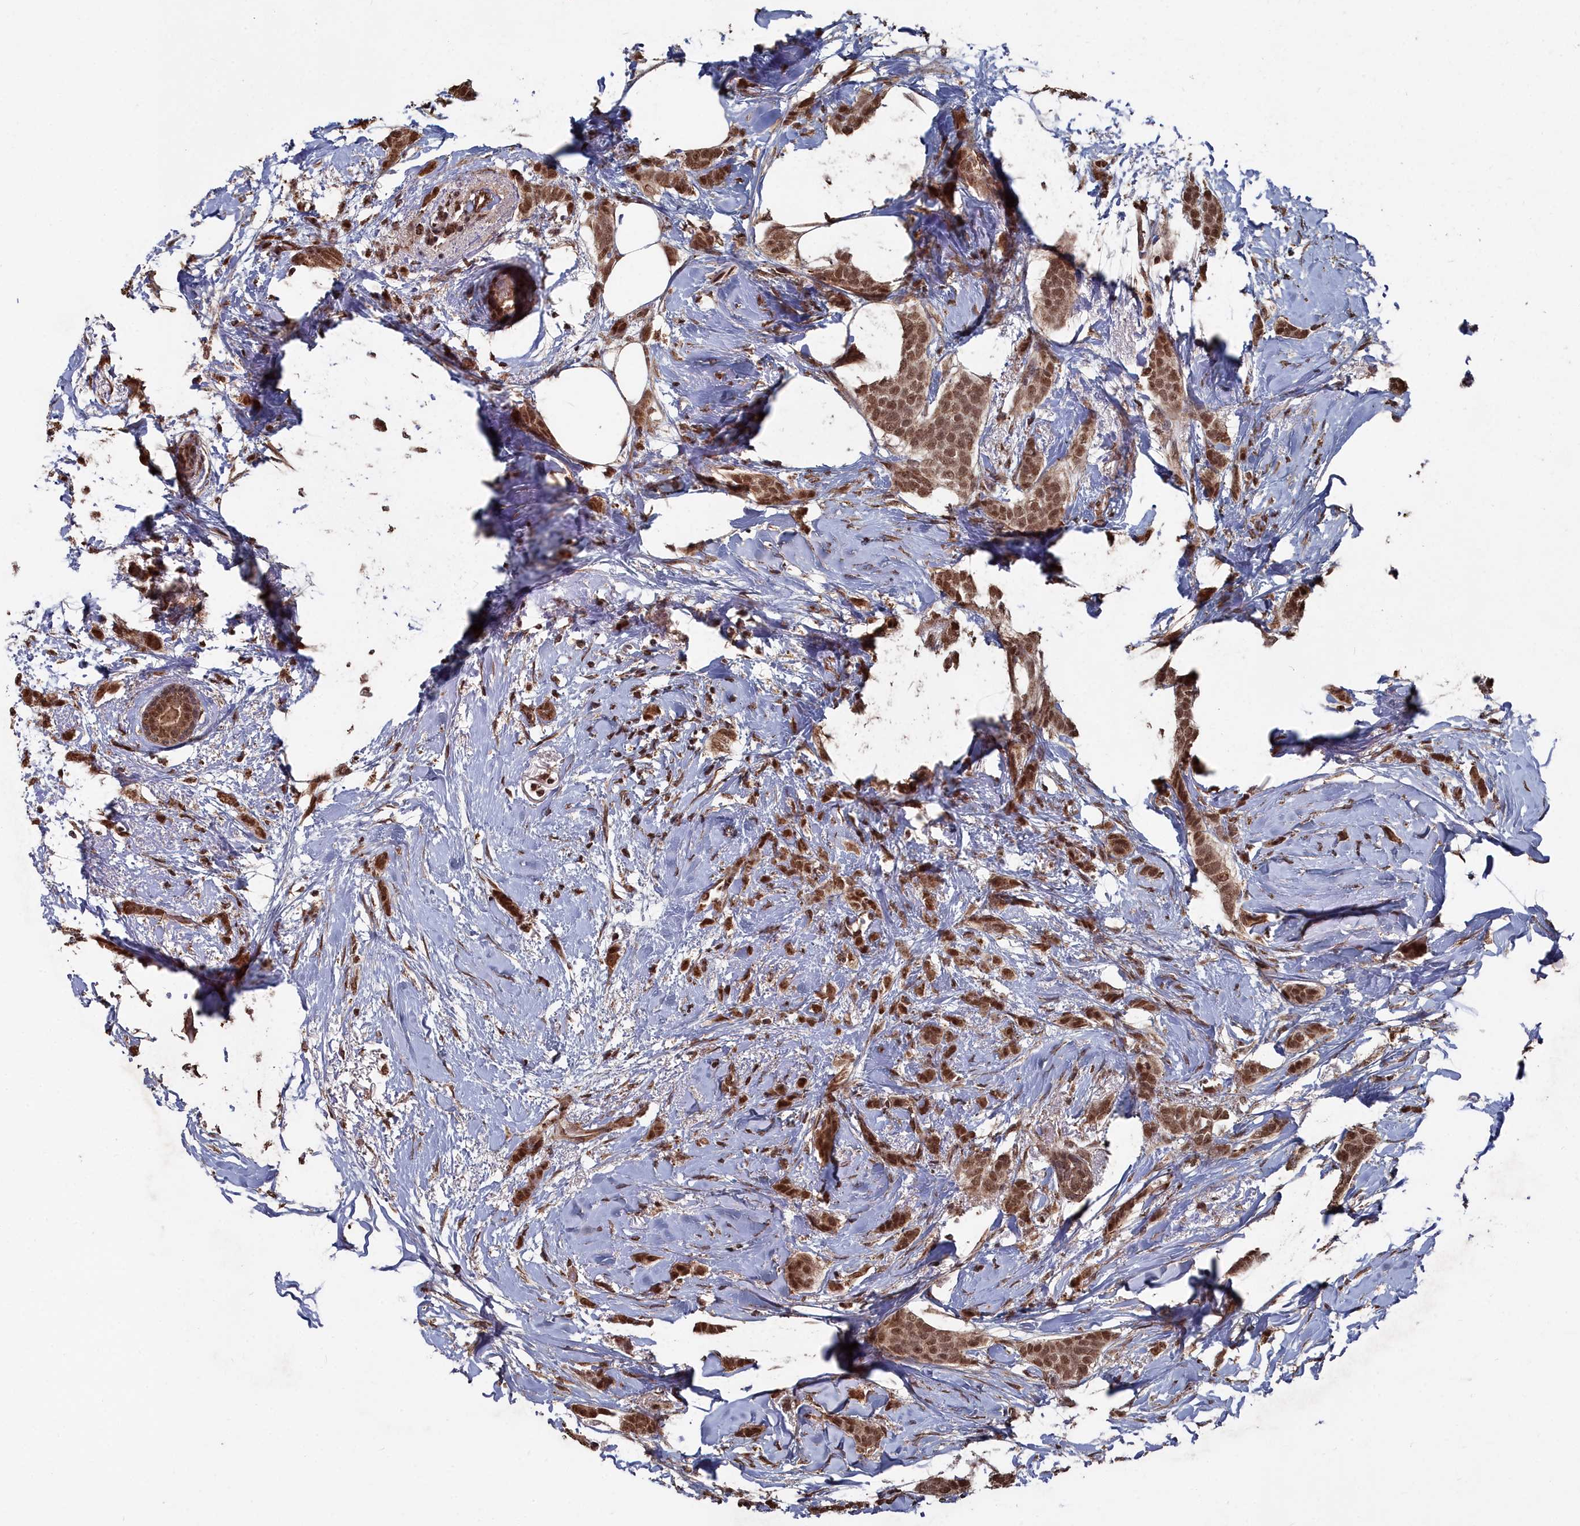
{"staining": {"intensity": "moderate", "quantity": ">75%", "location": "nuclear"}, "tissue": "breast cancer", "cell_type": "Tumor cells", "image_type": "cancer", "snomed": [{"axis": "morphology", "description": "Duct carcinoma"}, {"axis": "topography", "description": "Breast"}], "caption": "Tumor cells demonstrate medium levels of moderate nuclear expression in about >75% of cells in human infiltrating ductal carcinoma (breast). Immunohistochemistry (ihc) stains the protein in brown and the nuclei are stained blue.", "gene": "CCNP", "patient": {"sex": "female", "age": 72}}